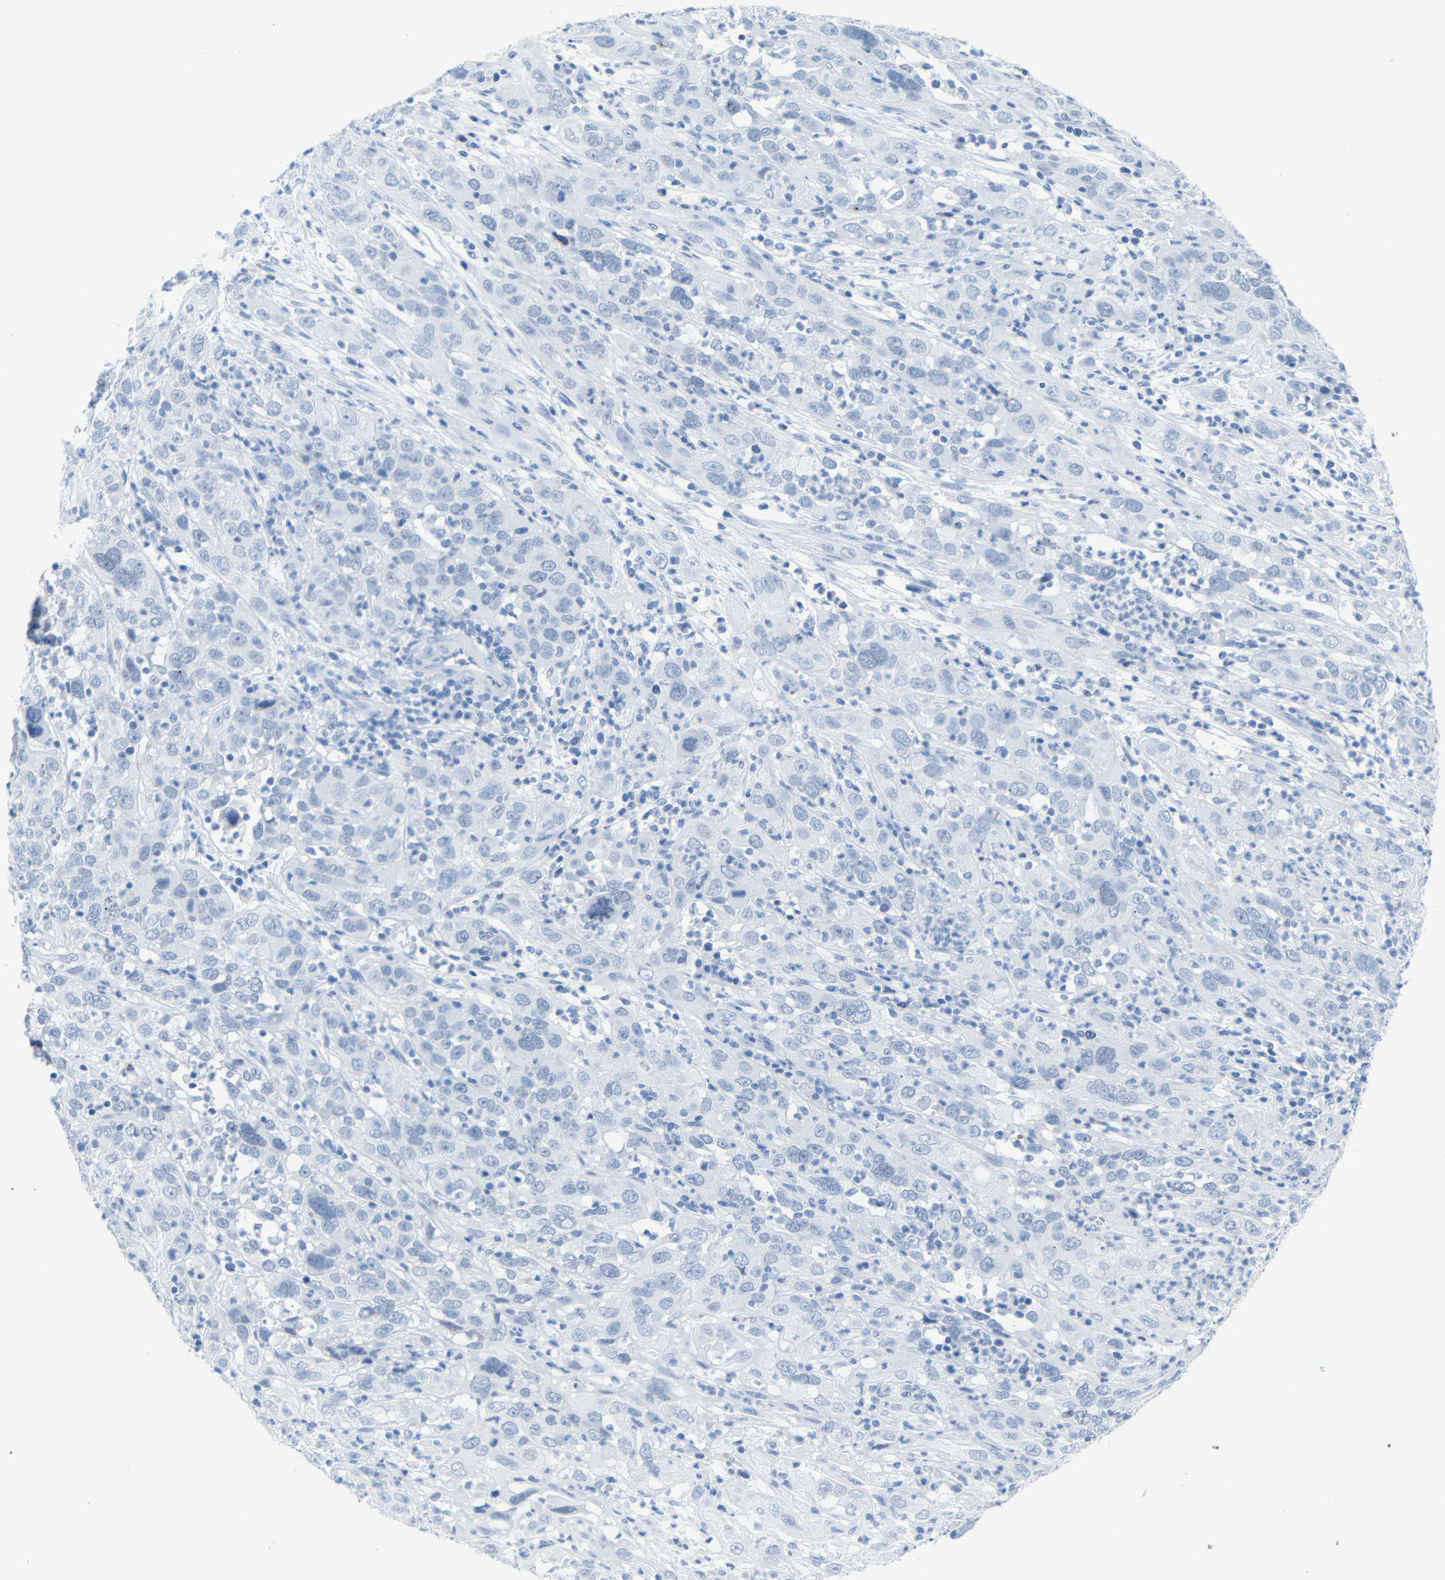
{"staining": {"intensity": "negative", "quantity": "none", "location": "none"}, "tissue": "cervical cancer", "cell_type": "Tumor cells", "image_type": "cancer", "snomed": [{"axis": "morphology", "description": "Squamous cell carcinoma, NOS"}, {"axis": "topography", "description": "Cervix"}], "caption": "Human squamous cell carcinoma (cervical) stained for a protein using immunohistochemistry shows no staining in tumor cells.", "gene": "DYNAP", "patient": {"sex": "female", "age": 32}}